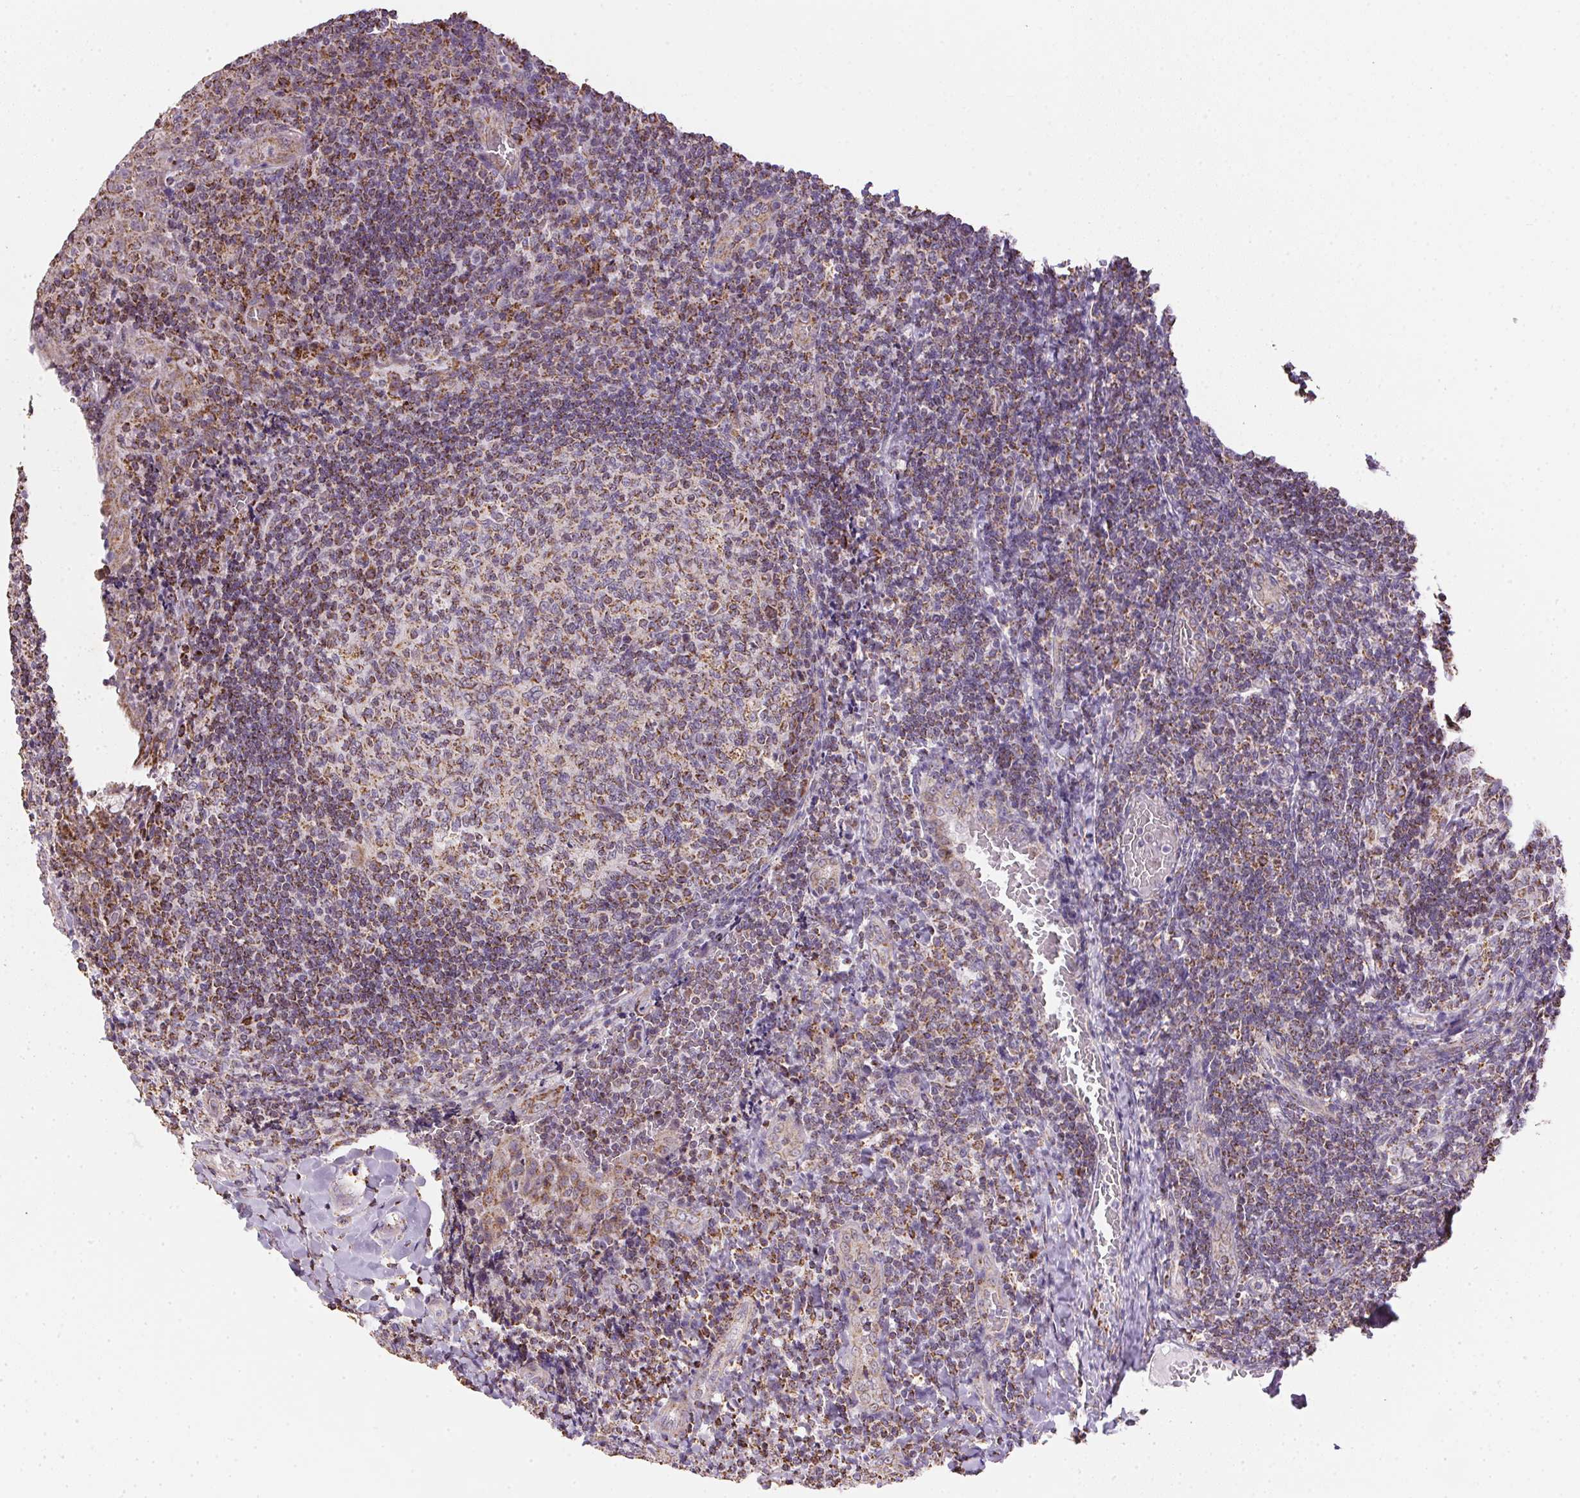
{"staining": {"intensity": "strong", "quantity": "25%-75%", "location": "cytoplasmic/membranous"}, "tissue": "tonsil", "cell_type": "Germinal center cells", "image_type": "normal", "snomed": [{"axis": "morphology", "description": "Normal tissue, NOS"}, {"axis": "topography", "description": "Tonsil"}], "caption": "A photomicrograph of tonsil stained for a protein shows strong cytoplasmic/membranous brown staining in germinal center cells. Using DAB (brown) and hematoxylin (blue) stains, captured at high magnification using brightfield microscopy.", "gene": "MAPK11", "patient": {"sex": "male", "age": 17}}